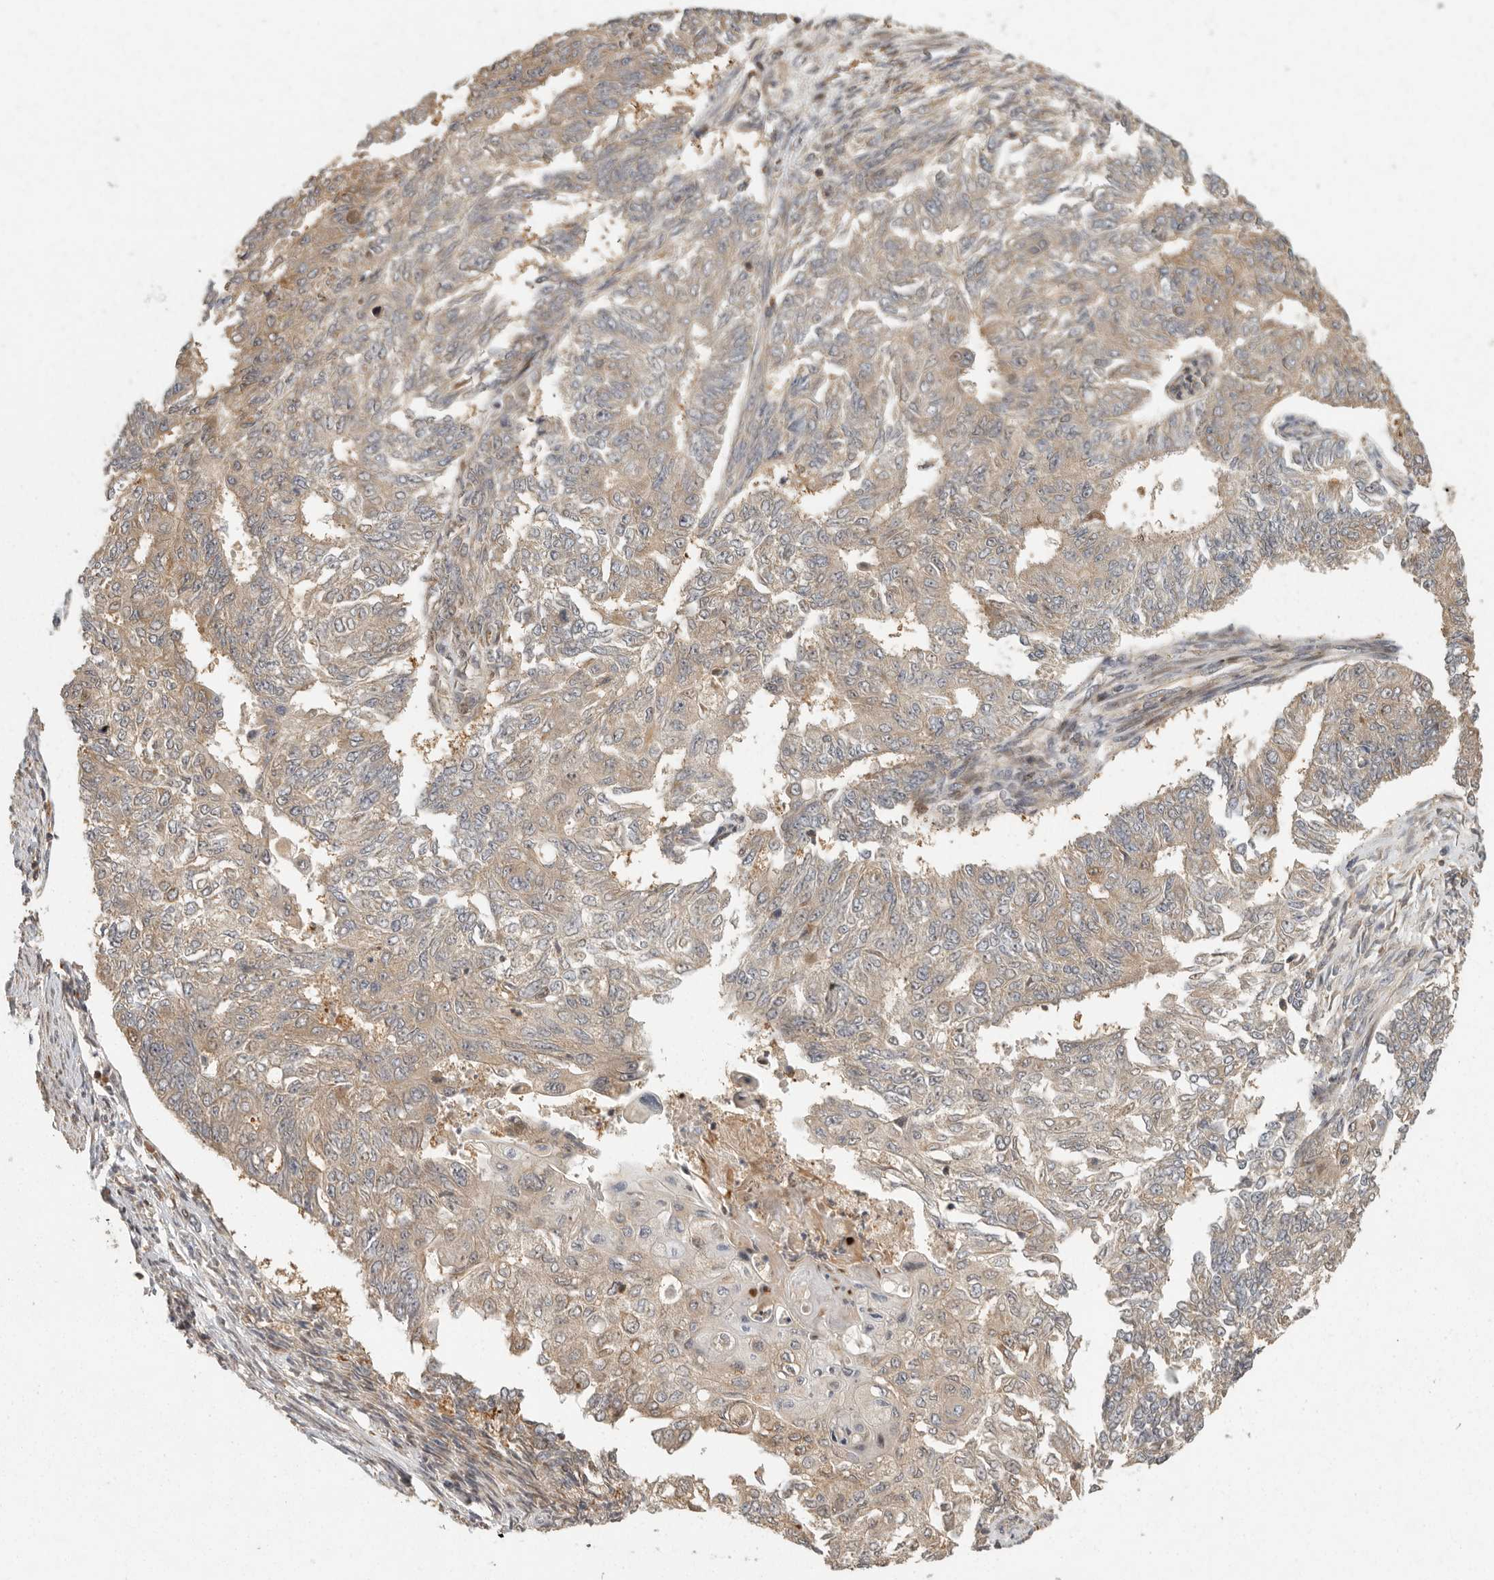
{"staining": {"intensity": "weak", "quantity": ">75%", "location": "cytoplasmic/membranous"}, "tissue": "endometrial cancer", "cell_type": "Tumor cells", "image_type": "cancer", "snomed": [{"axis": "morphology", "description": "Adenocarcinoma, NOS"}, {"axis": "topography", "description": "Endometrium"}], "caption": "The photomicrograph reveals a brown stain indicating the presence of a protein in the cytoplasmic/membranous of tumor cells in endometrial cancer.", "gene": "SWT1", "patient": {"sex": "female", "age": 32}}